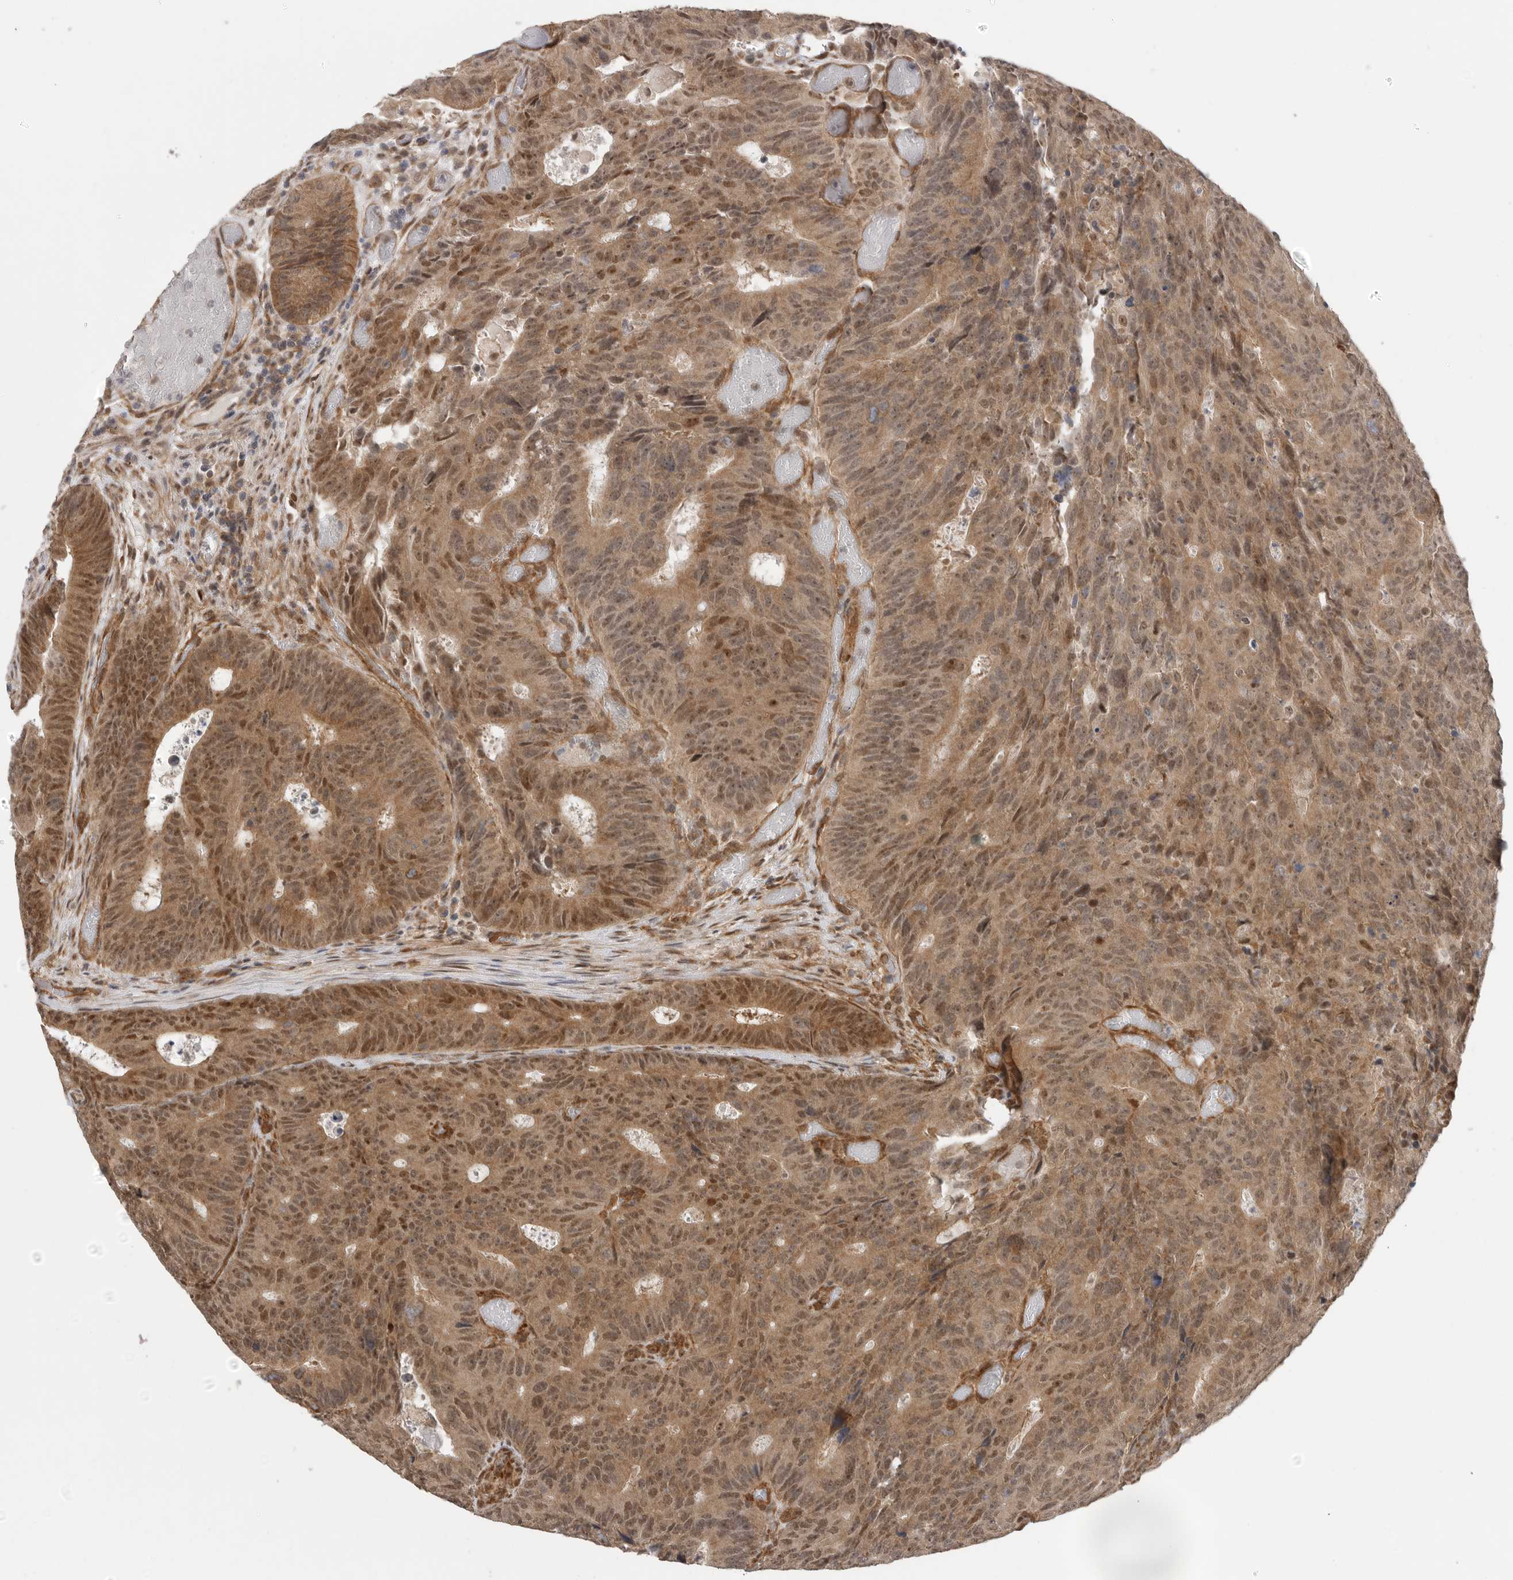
{"staining": {"intensity": "moderate", "quantity": ">75%", "location": "cytoplasmic/membranous,nuclear"}, "tissue": "colorectal cancer", "cell_type": "Tumor cells", "image_type": "cancer", "snomed": [{"axis": "morphology", "description": "Adenocarcinoma, NOS"}, {"axis": "topography", "description": "Colon"}], "caption": "Human colorectal cancer stained with a protein marker exhibits moderate staining in tumor cells.", "gene": "VPS50", "patient": {"sex": "male", "age": 87}}